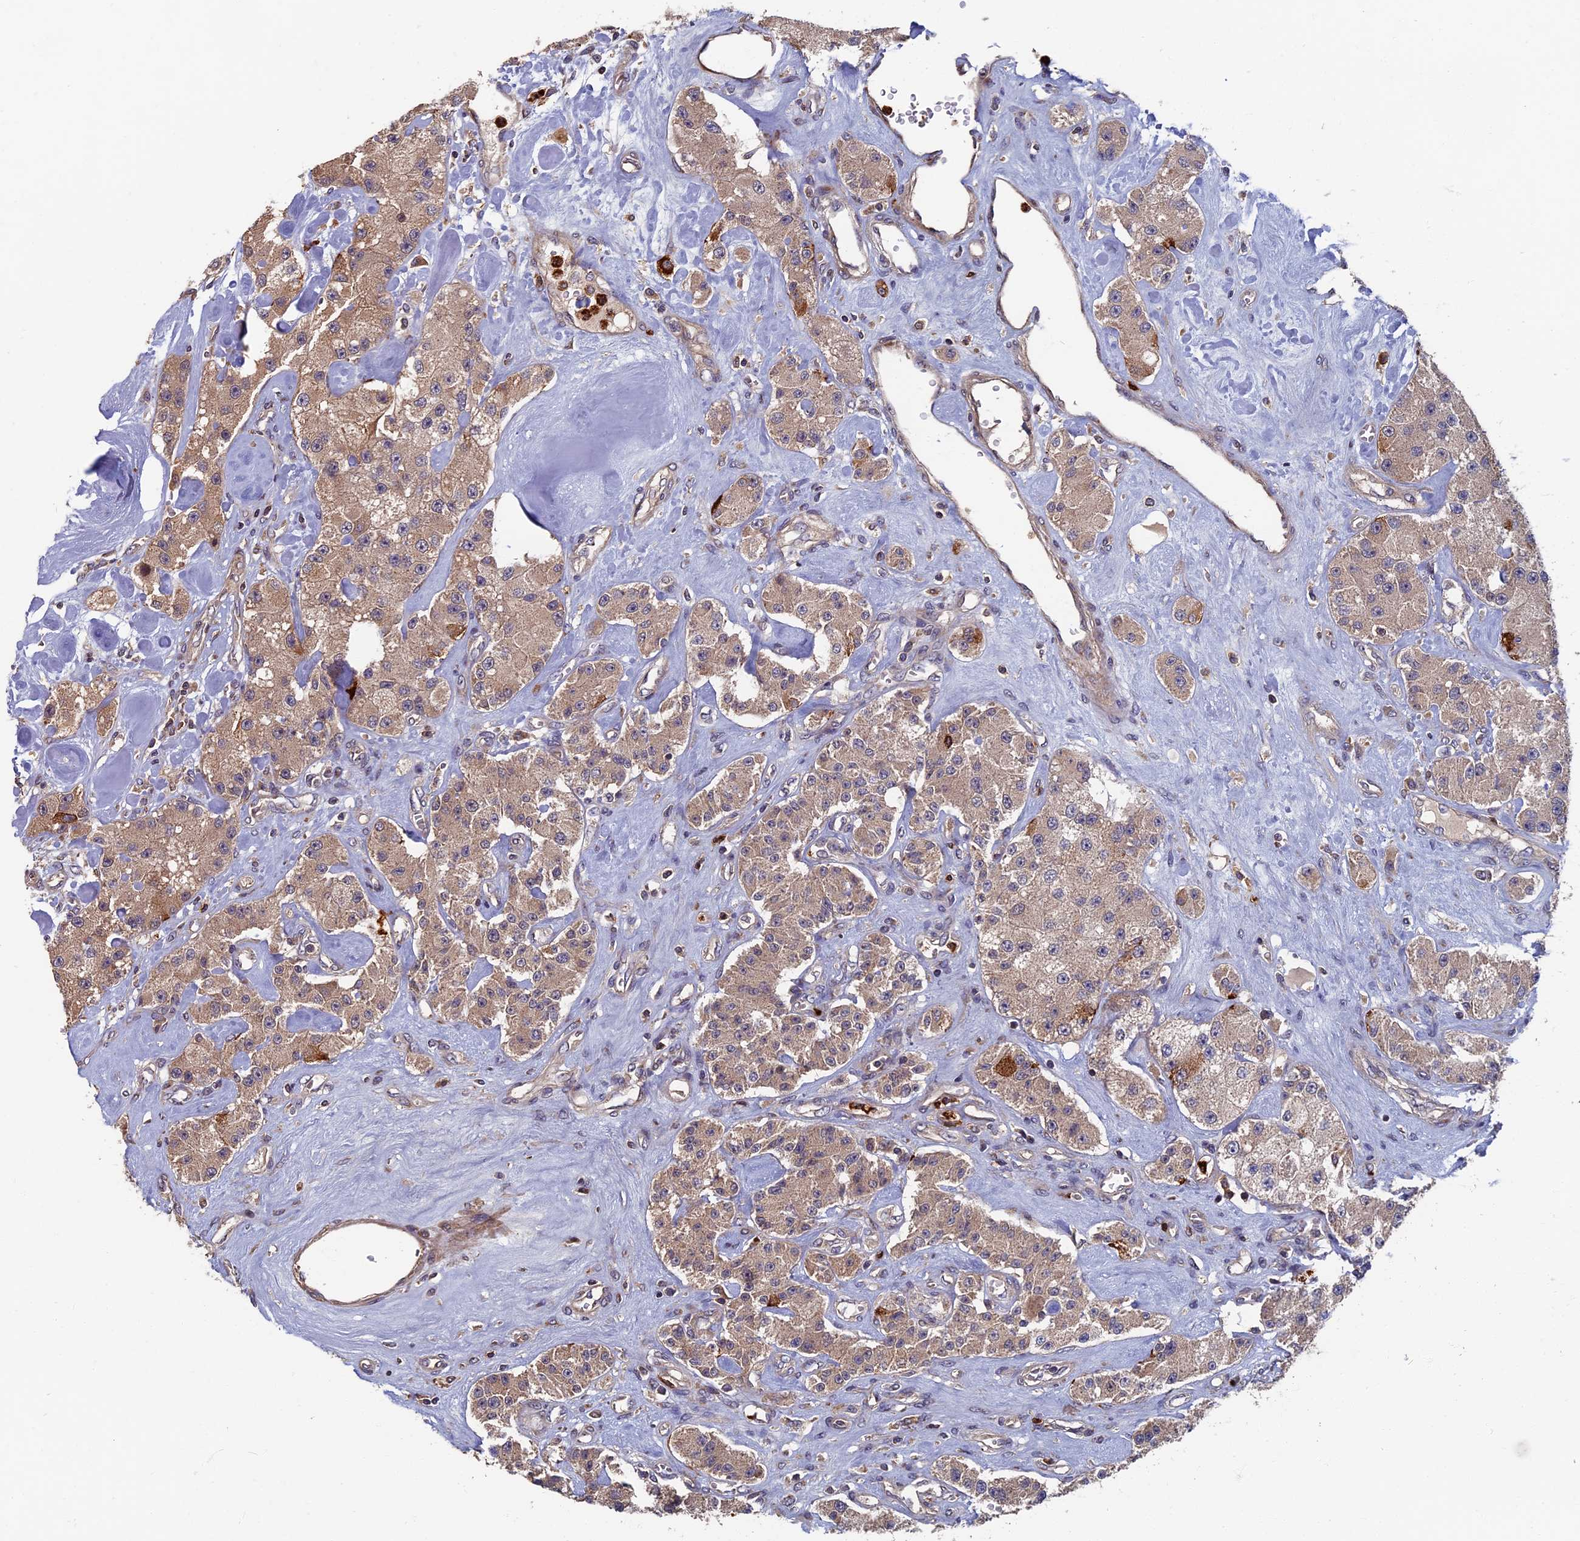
{"staining": {"intensity": "weak", "quantity": ">75%", "location": "cytoplasmic/membranous"}, "tissue": "carcinoid", "cell_type": "Tumor cells", "image_type": "cancer", "snomed": [{"axis": "morphology", "description": "Carcinoid, malignant, NOS"}, {"axis": "topography", "description": "Pancreas"}], "caption": "This is a histology image of immunohistochemistry (IHC) staining of carcinoid, which shows weak staining in the cytoplasmic/membranous of tumor cells.", "gene": "TNK2", "patient": {"sex": "male", "age": 41}}